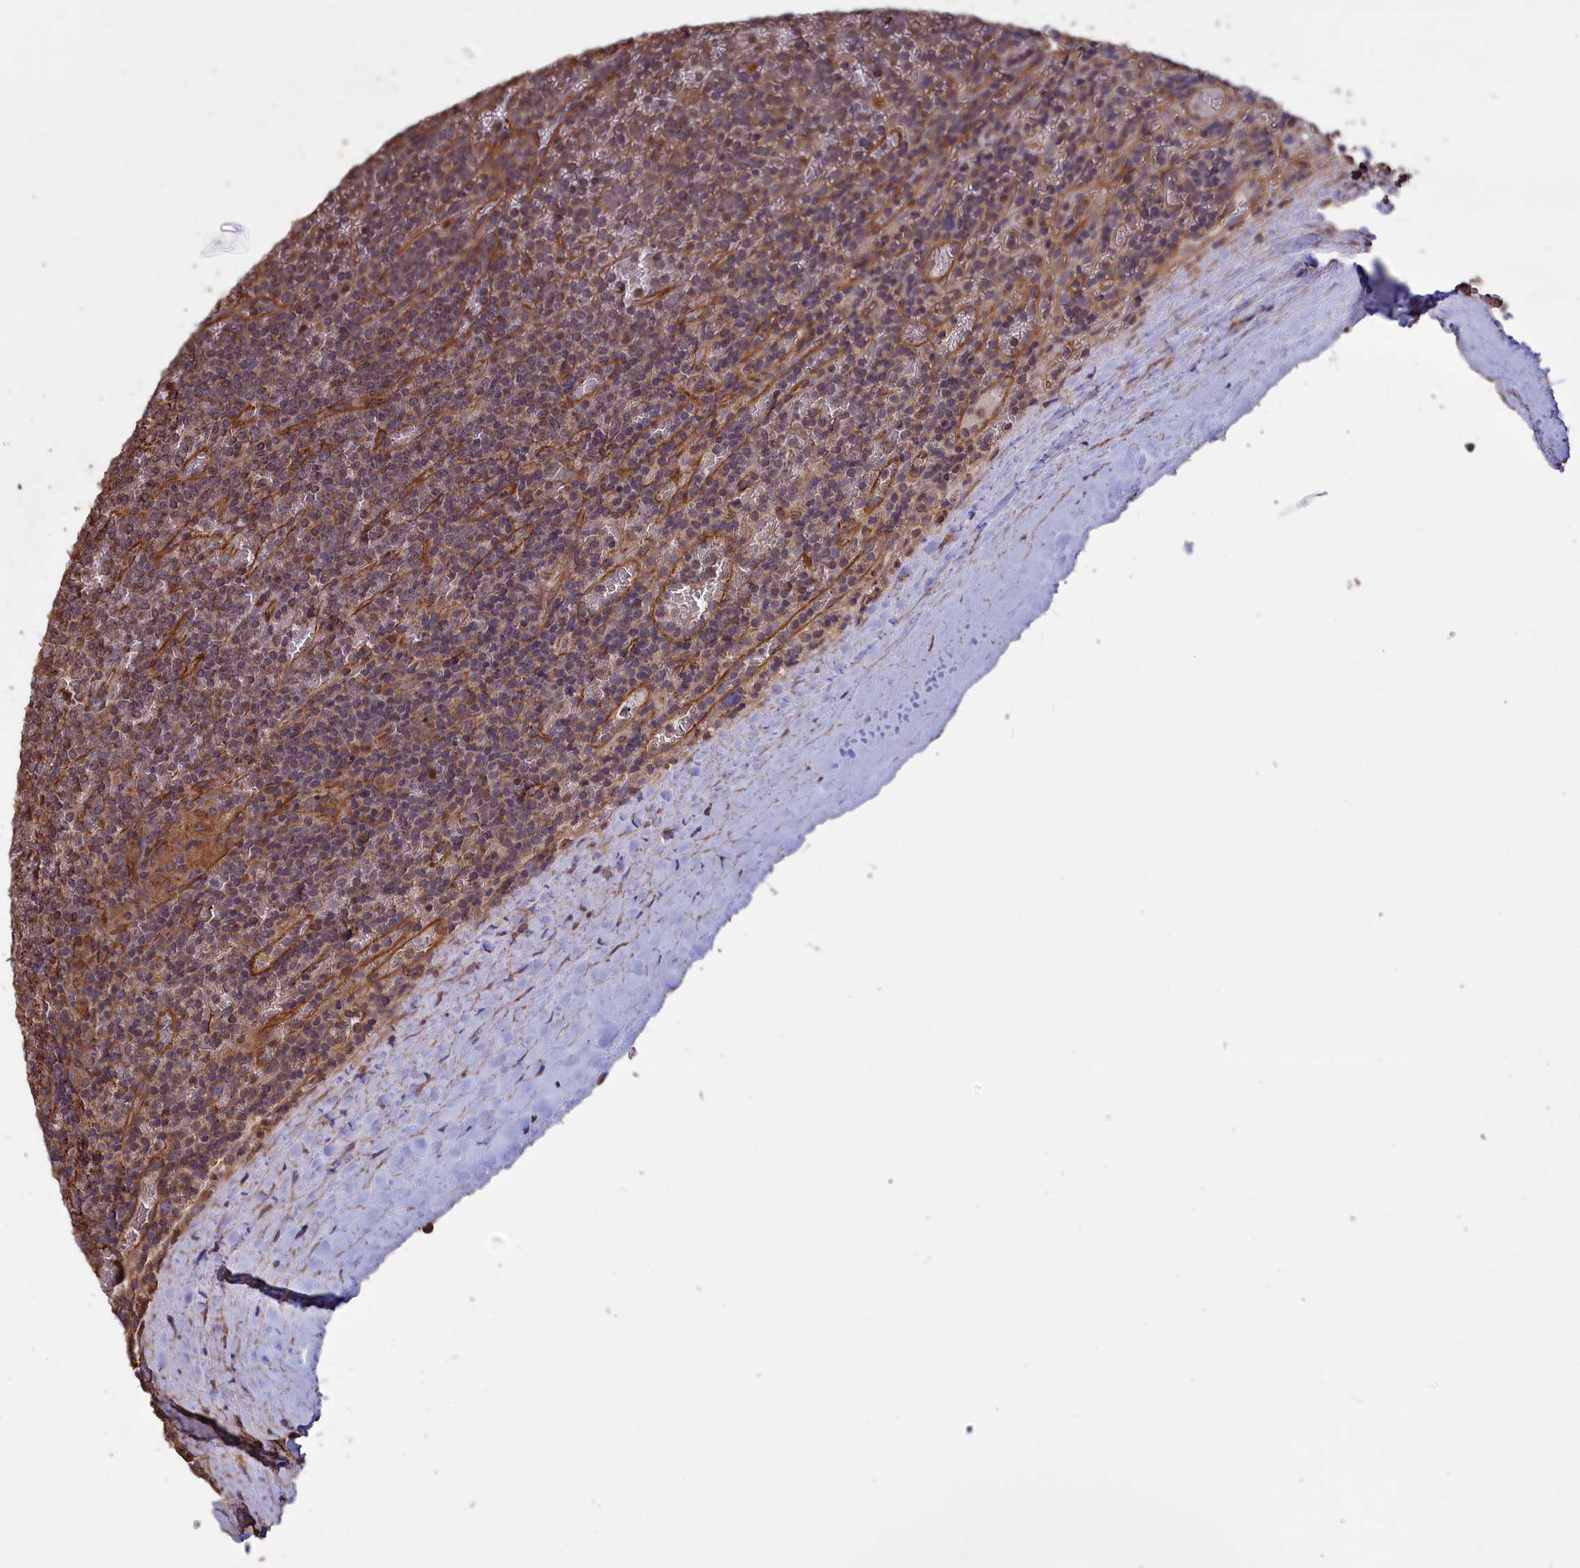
{"staining": {"intensity": "negative", "quantity": "none", "location": "none"}, "tissue": "lymphoma", "cell_type": "Tumor cells", "image_type": "cancer", "snomed": [{"axis": "morphology", "description": "Malignant lymphoma, non-Hodgkin's type, Low grade"}, {"axis": "topography", "description": "Spleen"}], "caption": "Tumor cells are negative for brown protein staining in lymphoma. (Stains: DAB immunohistochemistry with hematoxylin counter stain, Microscopy: brightfield microscopy at high magnification).", "gene": "DAPK3", "patient": {"sex": "female", "age": 19}}